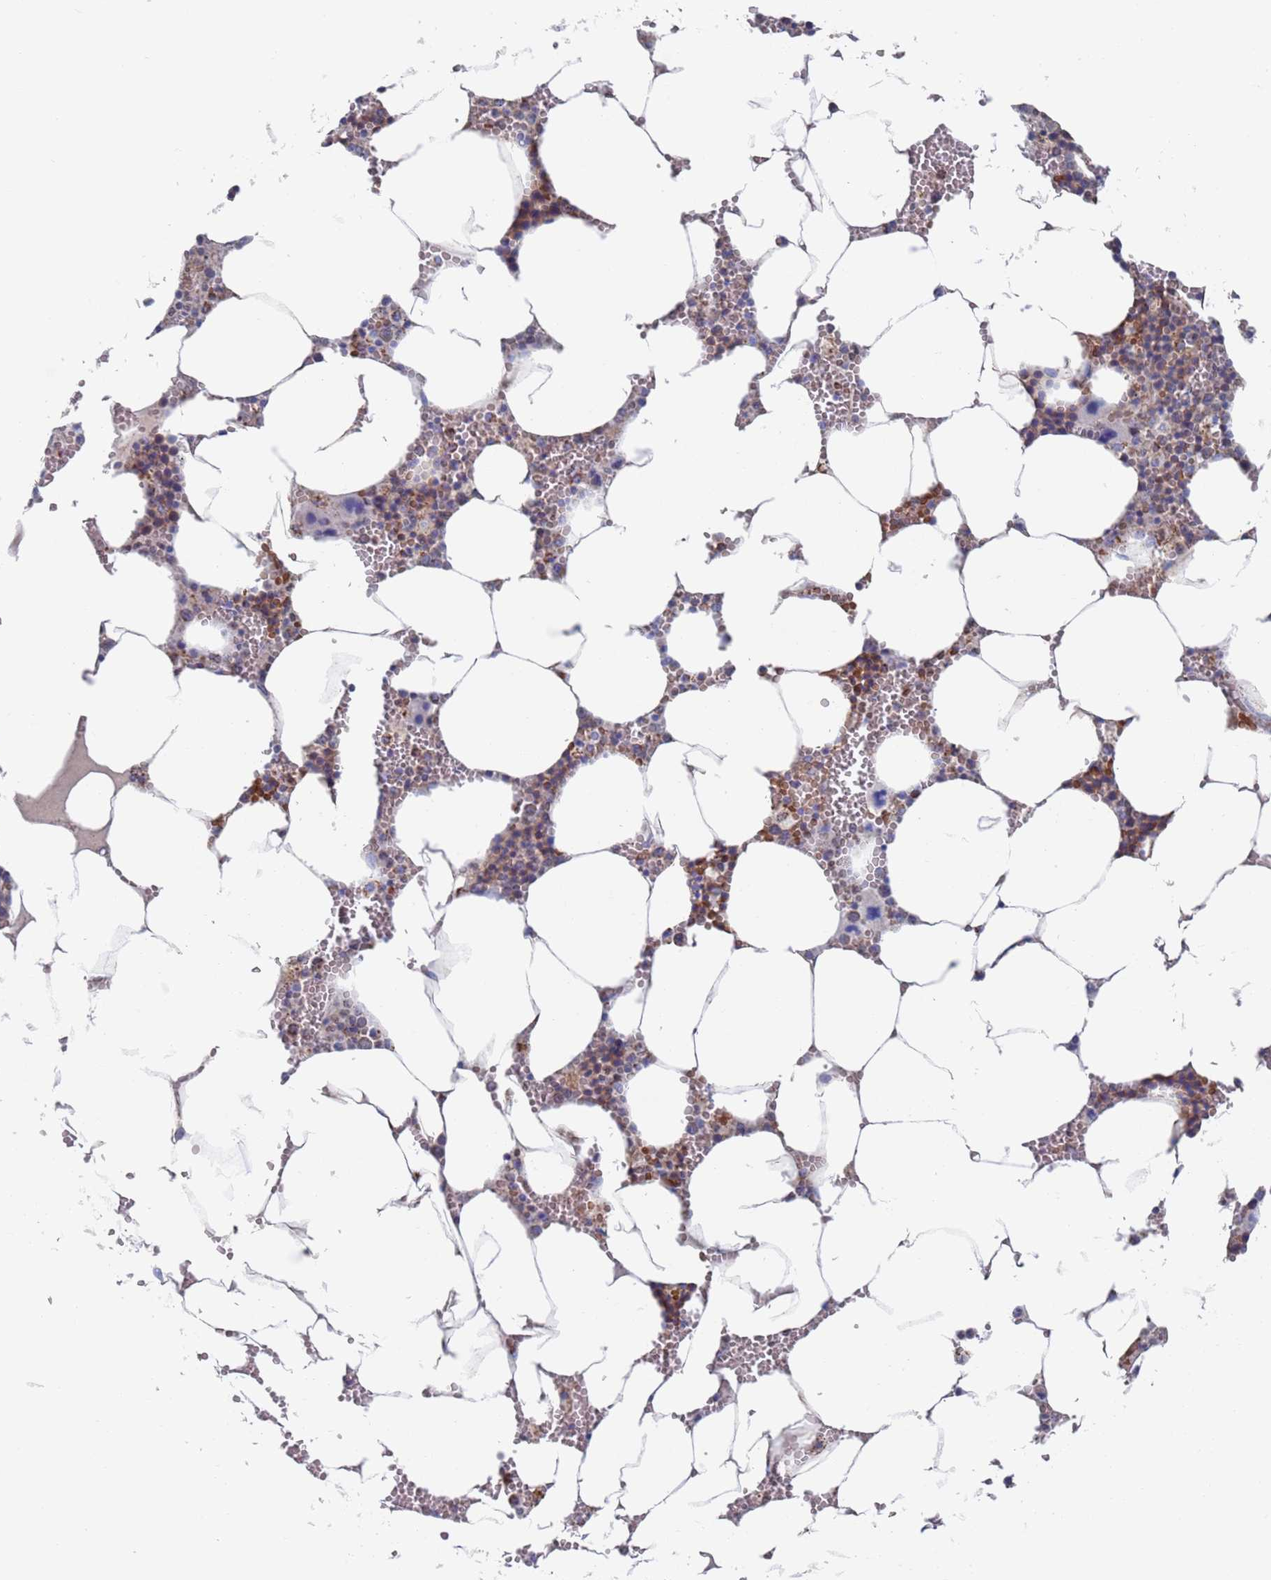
{"staining": {"intensity": "moderate", "quantity": "<25%", "location": "cytoplasmic/membranous"}, "tissue": "bone marrow", "cell_type": "Hematopoietic cells", "image_type": "normal", "snomed": [{"axis": "morphology", "description": "Normal tissue, NOS"}, {"axis": "topography", "description": "Bone marrow"}], "caption": "Human bone marrow stained with a brown dye displays moderate cytoplasmic/membranous positive staining in about <25% of hematopoietic cells.", "gene": "CHCHD6", "patient": {"sex": "male", "age": 70}}